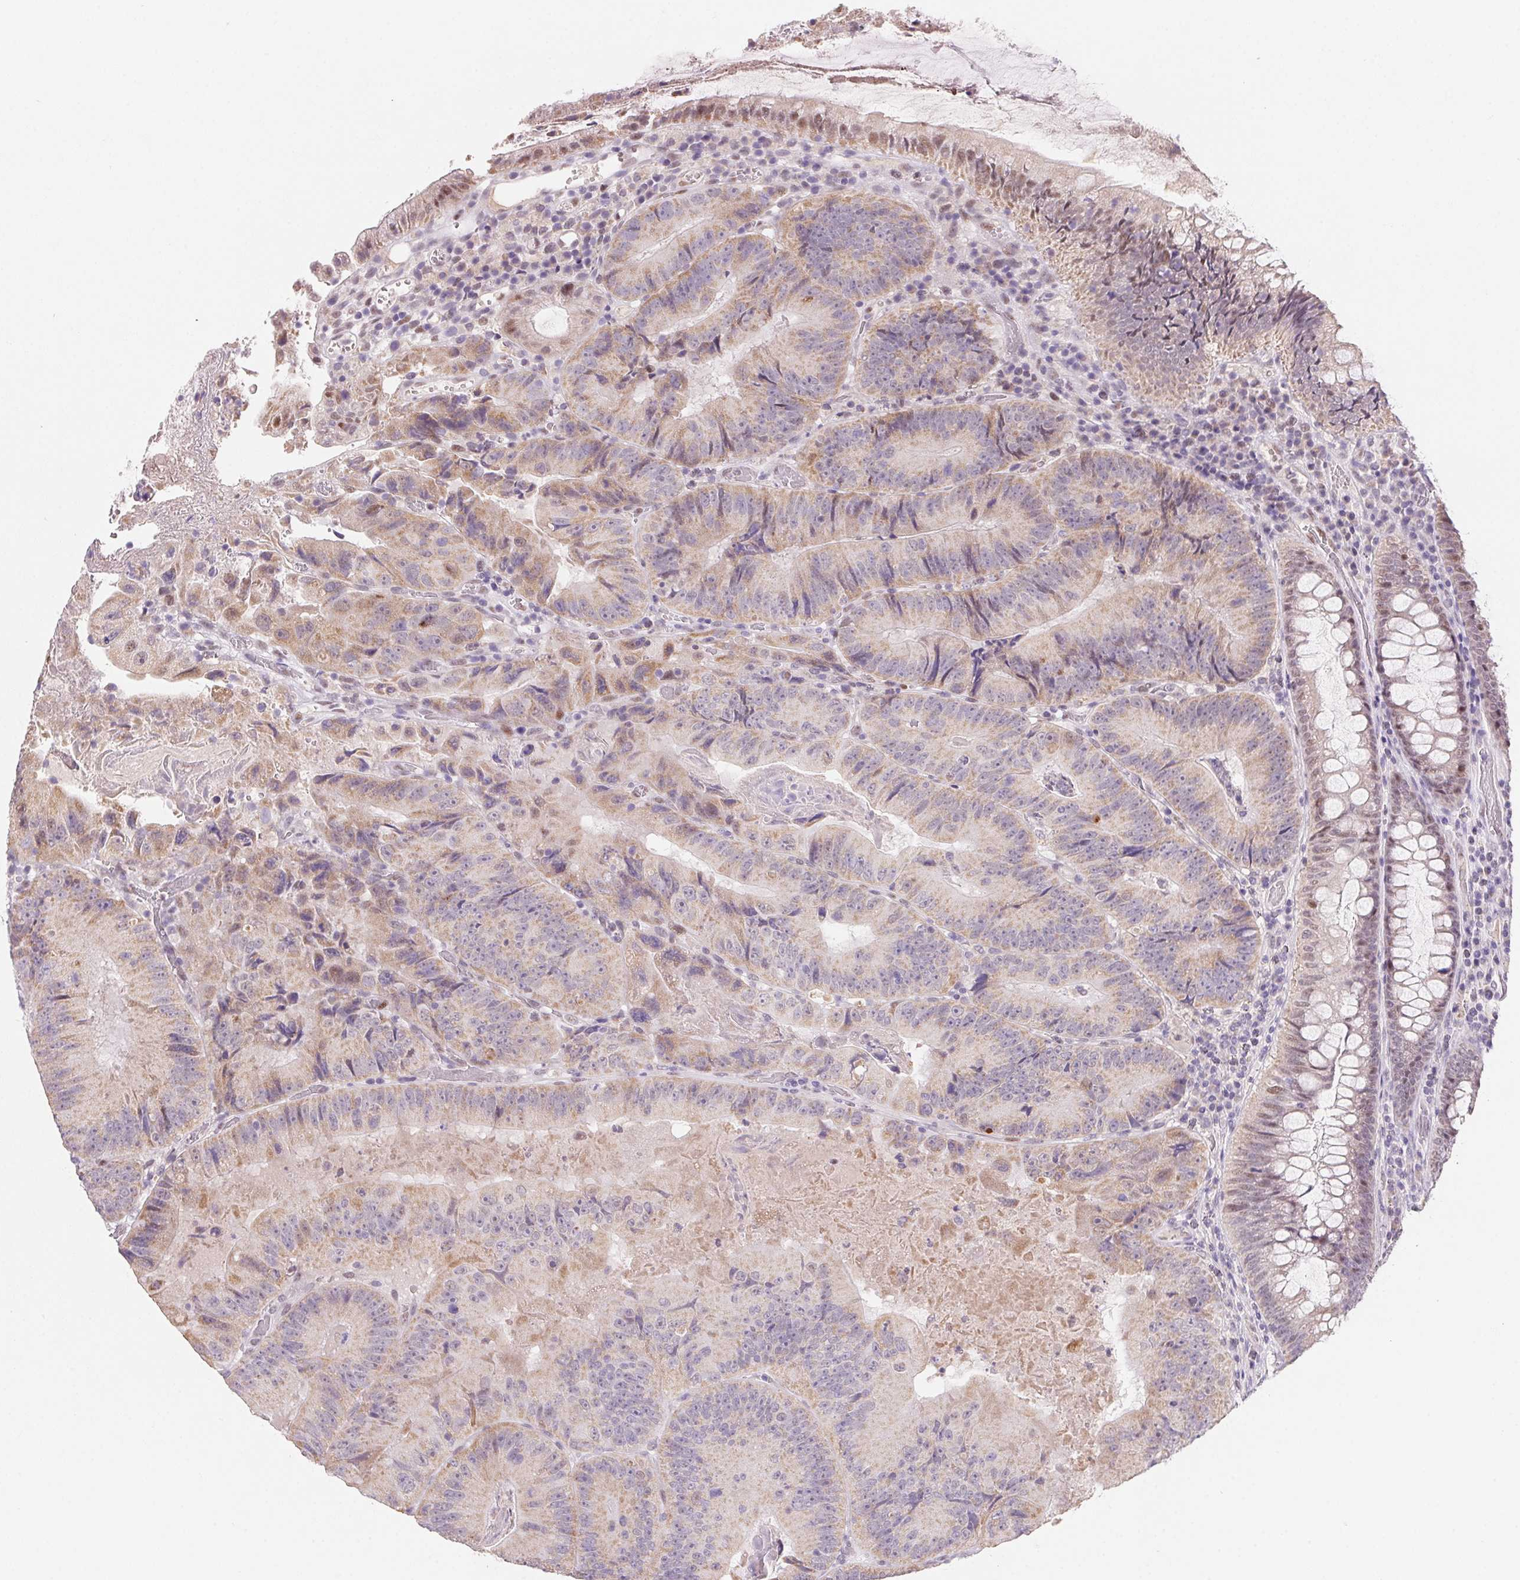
{"staining": {"intensity": "weak", "quantity": "25%-75%", "location": "cytoplasmic/membranous"}, "tissue": "colorectal cancer", "cell_type": "Tumor cells", "image_type": "cancer", "snomed": [{"axis": "morphology", "description": "Adenocarcinoma, NOS"}, {"axis": "topography", "description": "Colon"}], "caption": "Approximately 25%-75% of tumor cells in human adenocarcinoma (colorectal) exhibit weak cytoplasmic/membranous protein positivity as visualized by brown immunohistochemical staining.", "gene": "DPPA5", "patient": {"sex": "female", "age": 86}}